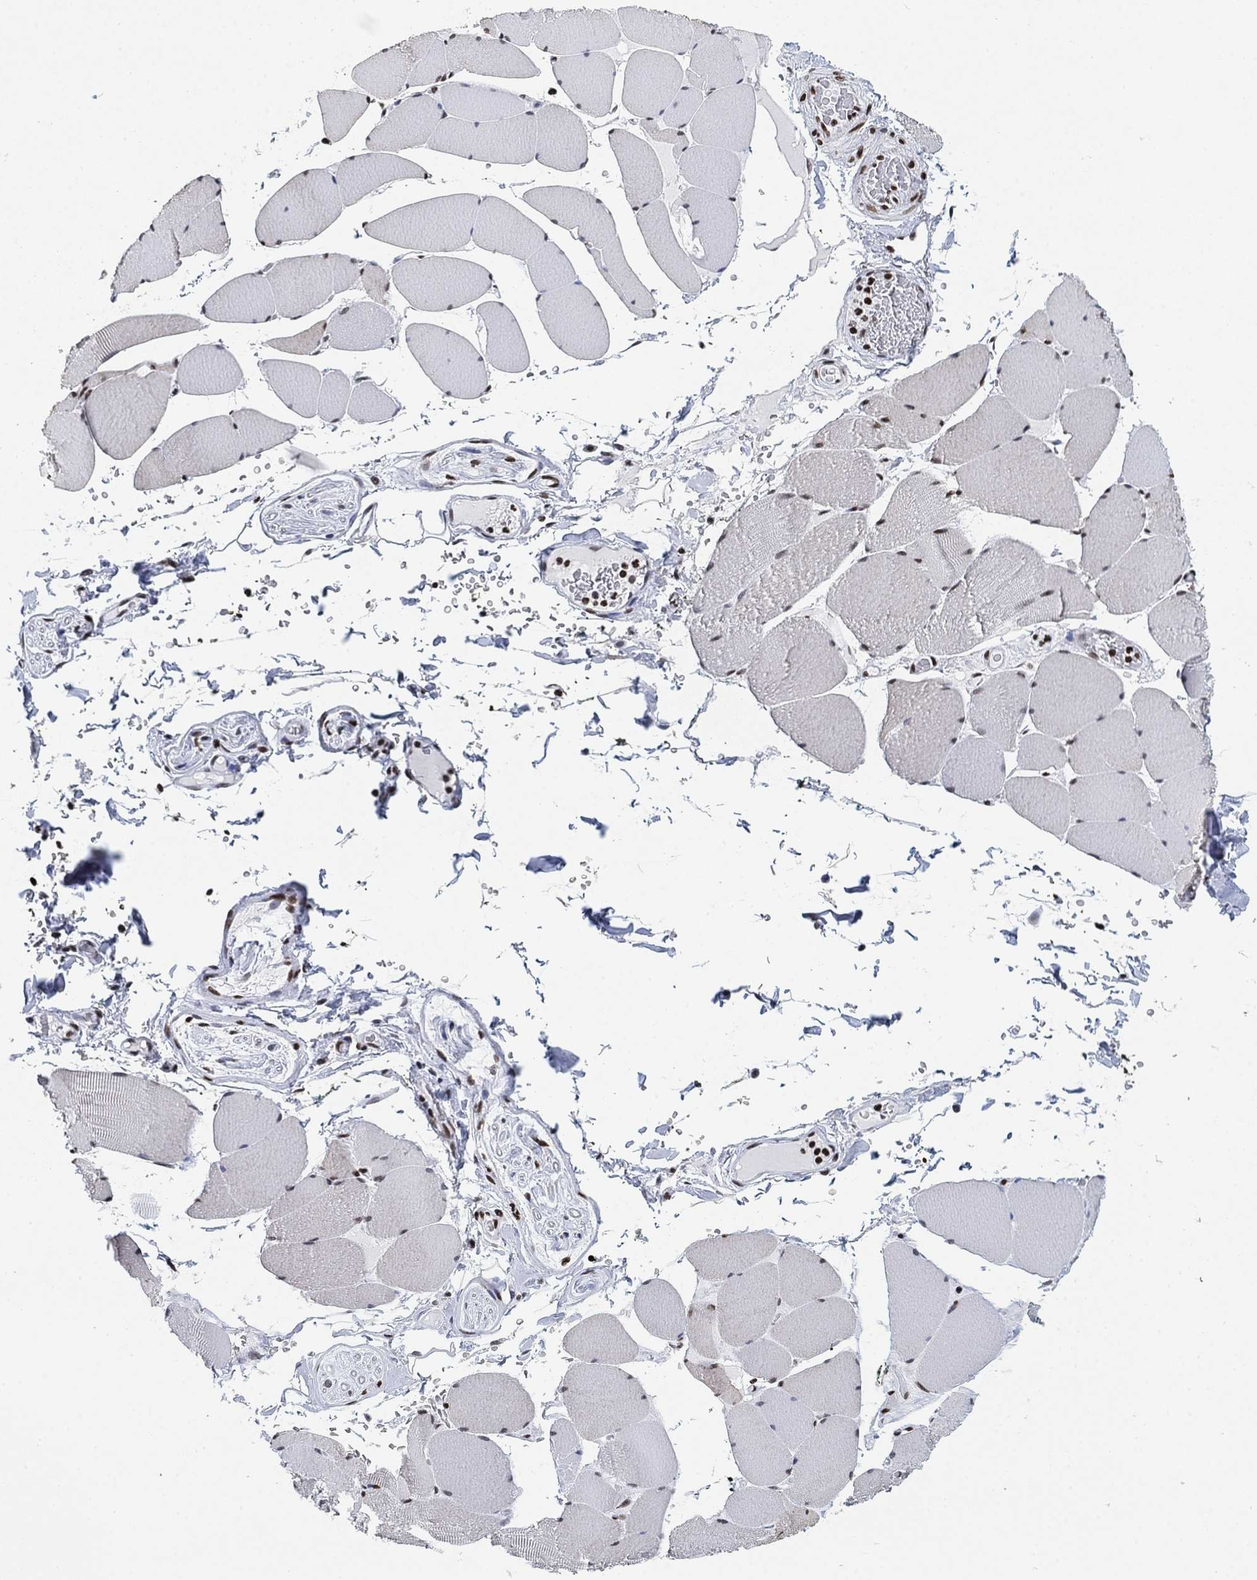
{"staining": {"intensity": "strong", "quantity": "25%-75%", "location": "nuclear"}, "tissue": "skeletal muscle", "cell_type": "Myocytes", "image_type": "normal", "snomed": [{"axis": "morphology", "description": "Normal tissue, NOS"}, {"axis": "topography", "description": "Skeletal muscle"}], "caption": "Protein expression analysis of benign skeletal muscle displays strong nuclear expression in approximately 25%-75% of myocytes. The protein is stained brown, and the nuclei are stained in blue (DAB IHC with brightfield microscopy, high magnification).", "gene": "H1", "patient": {"sex": "male", "age": 56}}